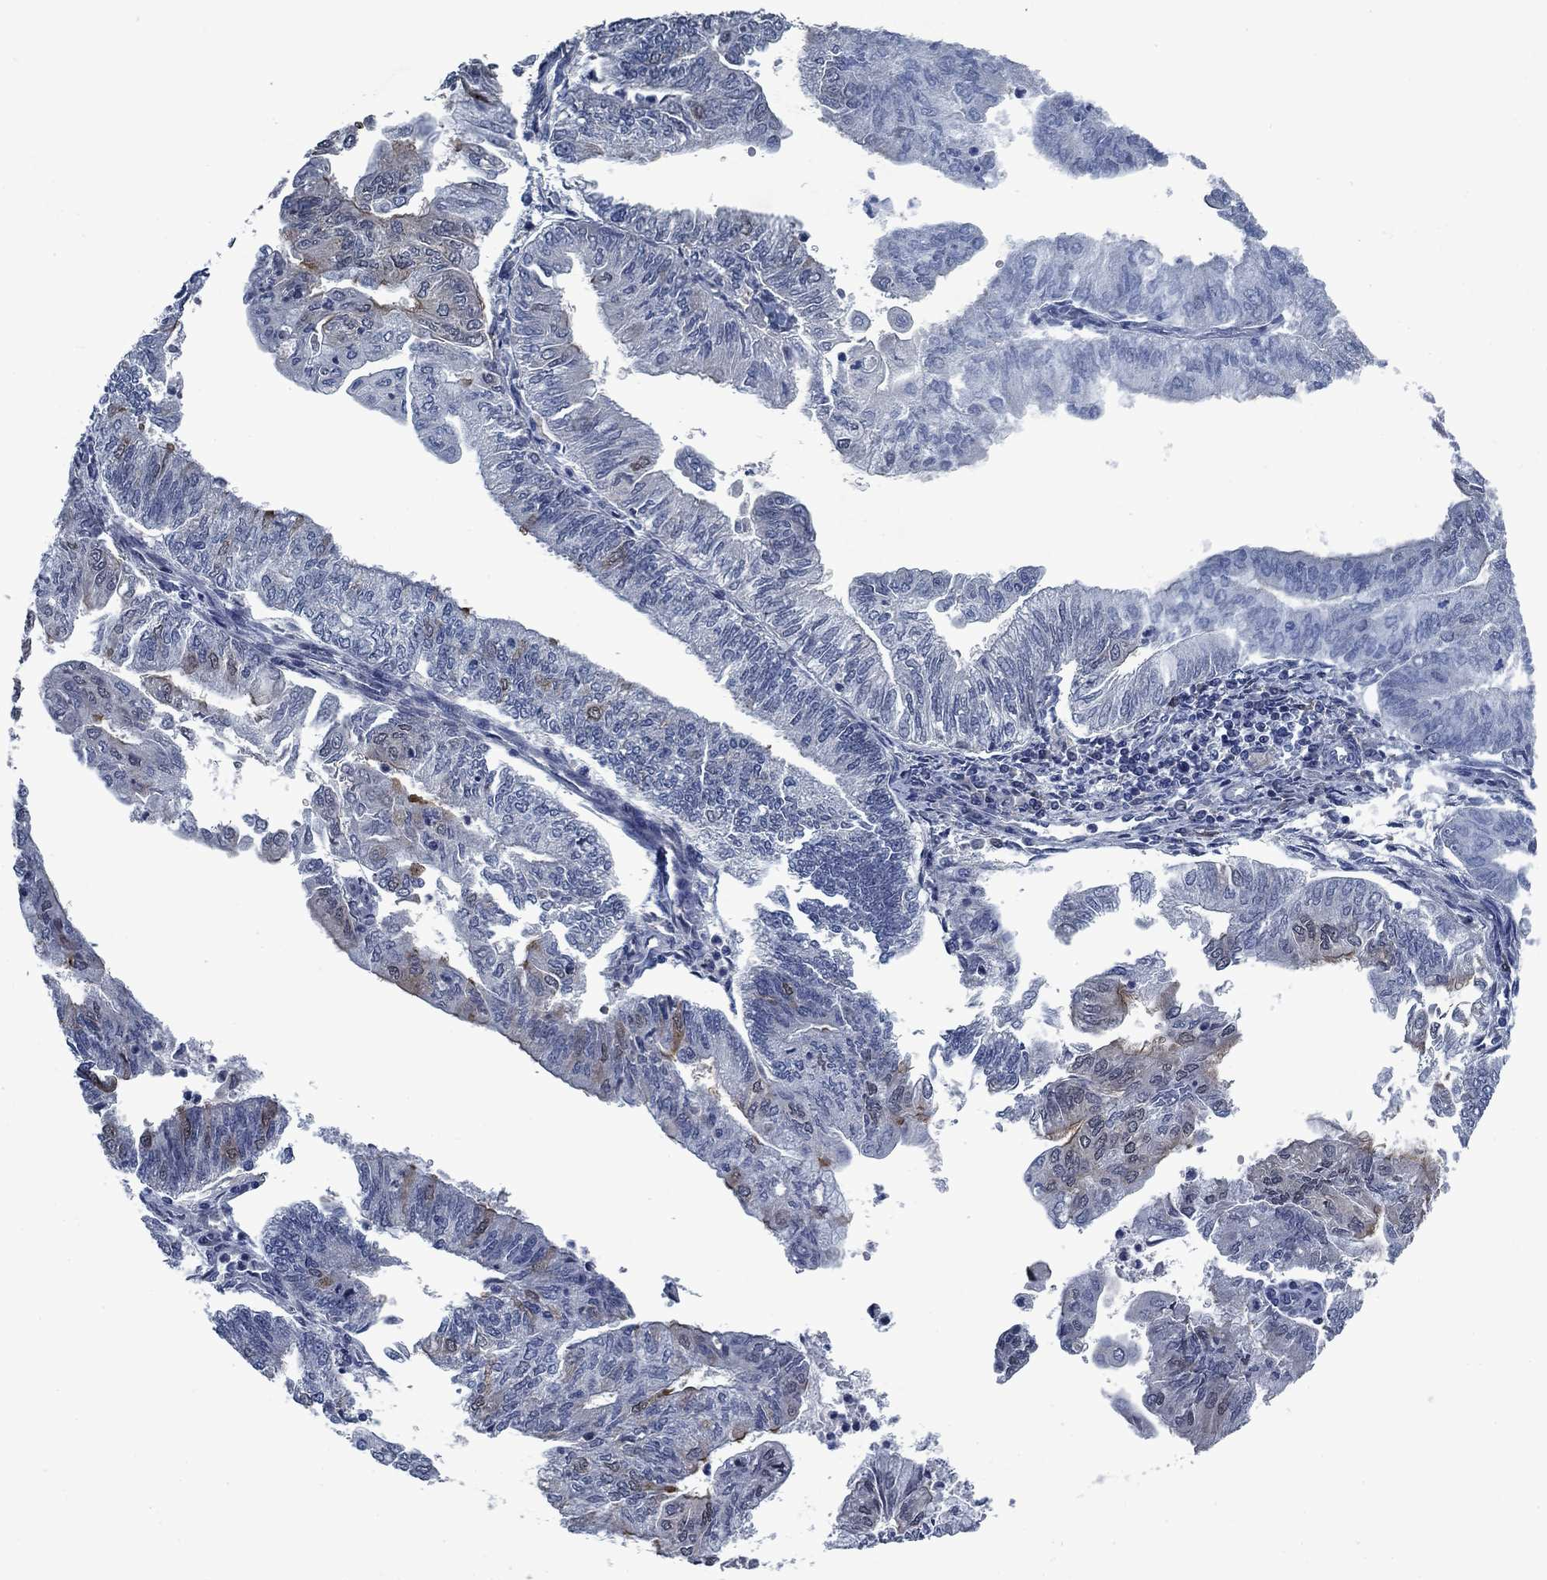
{"staining": {"intensity": "negative", "quantity": "none", "location": "none"}, "tissue": "endometrial cancer", "cell_type": "Tumor cells", "image_type": "cancer", "snomed": [{"axis": "morphology", "description": "Adenocarcinoma, NOS"}, {"axis": "topography", "description": "Endometrium"}], "caption": "DAB immunohistochemical staining of endometrial cancer exhibits no significant staining in tumor cells.", "gene": "PNMA8A", "patient": {"sex": "female", "age": 59}}